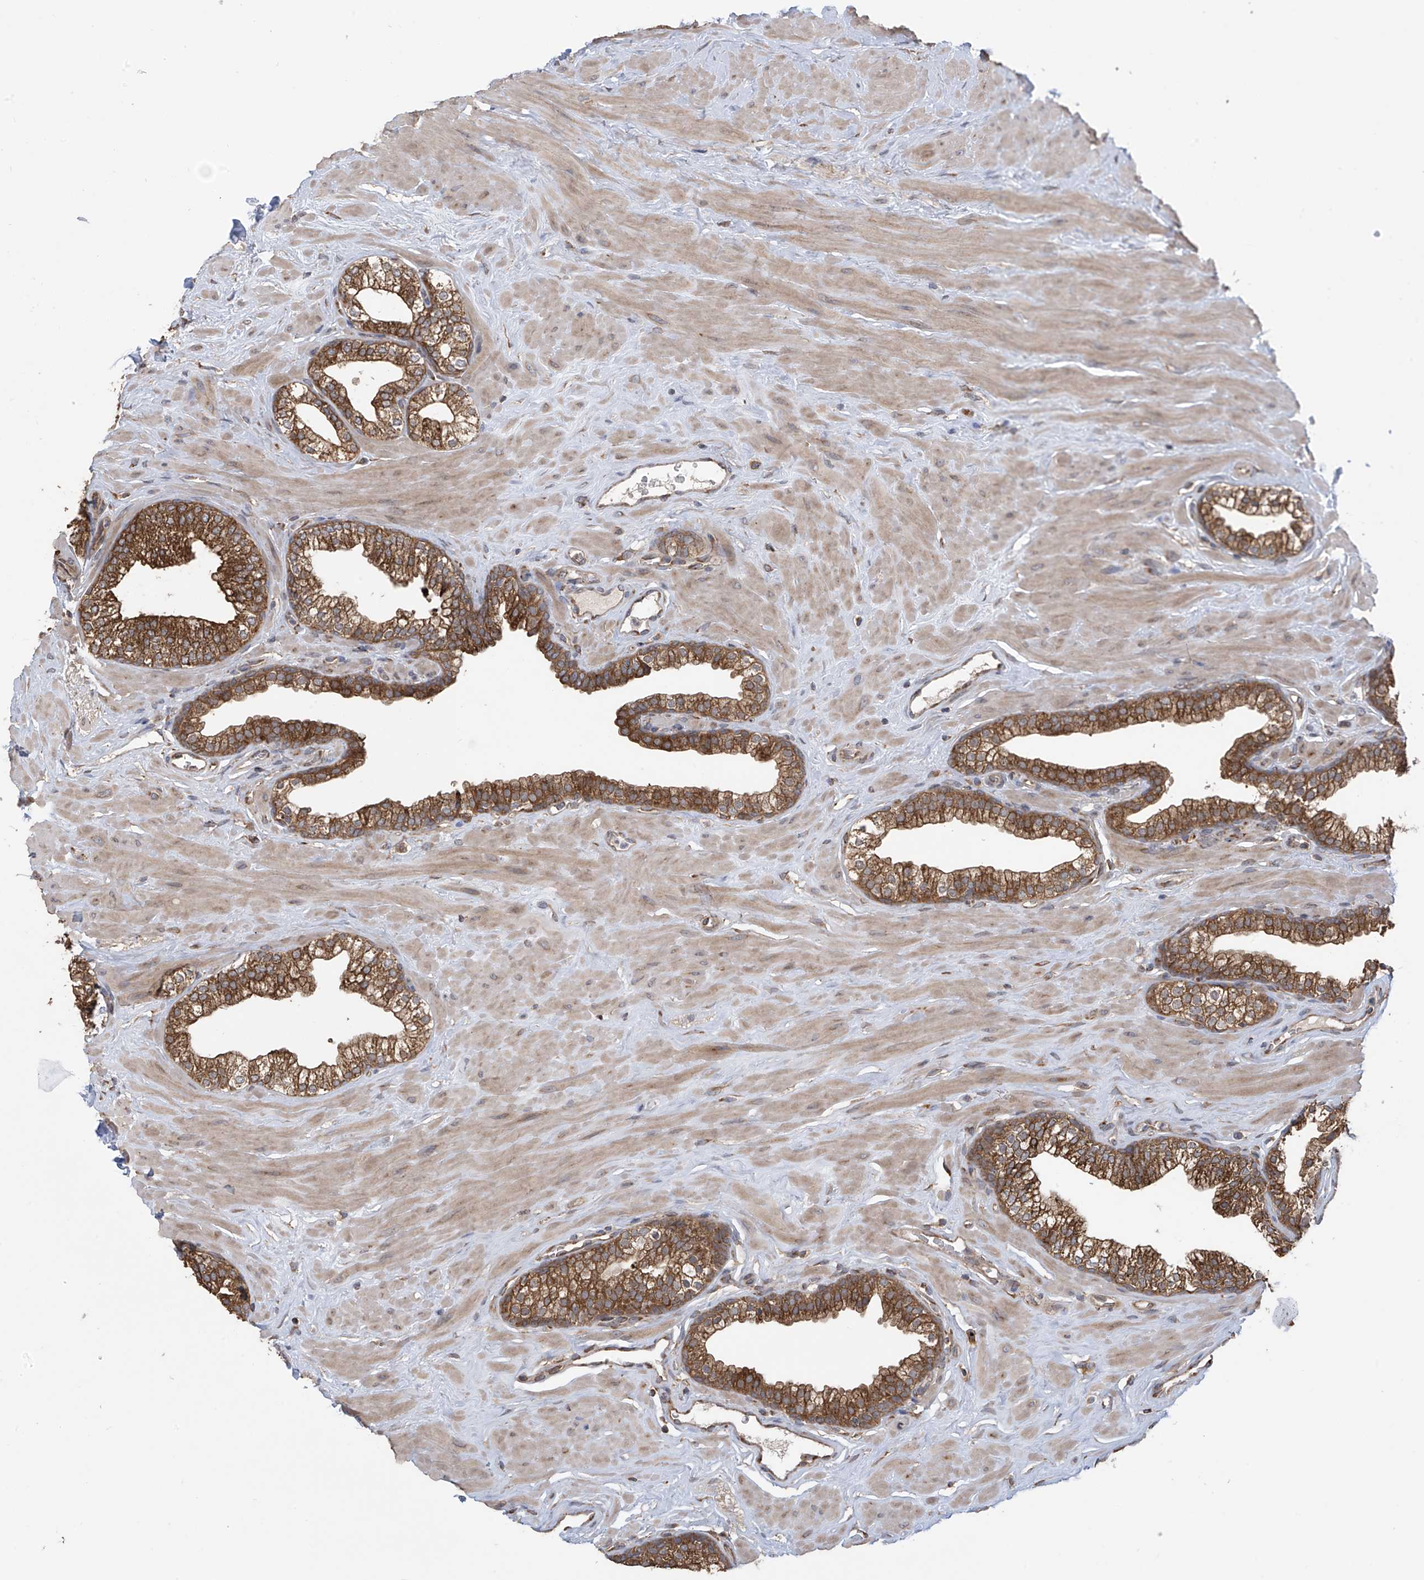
{"staining": {"intensity": "moderate", "quantity": ">75%", "location": "cytoplasmic/membranous"}, "tissue": "prostate", "cell_type": "Glandular cells", "image_type": "normal", "snomed": [{"axis": "morphology", "description": "Normal tissue, NOS"}, {"axis": "morphology", "description": "Urothelial carcinoma, Low grade"}, {"axis": "topography", "description": "Urinary bladder"}, {"axis": "topography", "description": "Prostate"}], "caption": "Immunohistochemistry (IHC) of unremarkable prostate exhibits medium levels of moderate cytoplasmic/membranous staining in approximately >75% of glandular cells.", "gene": "PNPT1", "patient": {"sex": "male", "age": 60}}